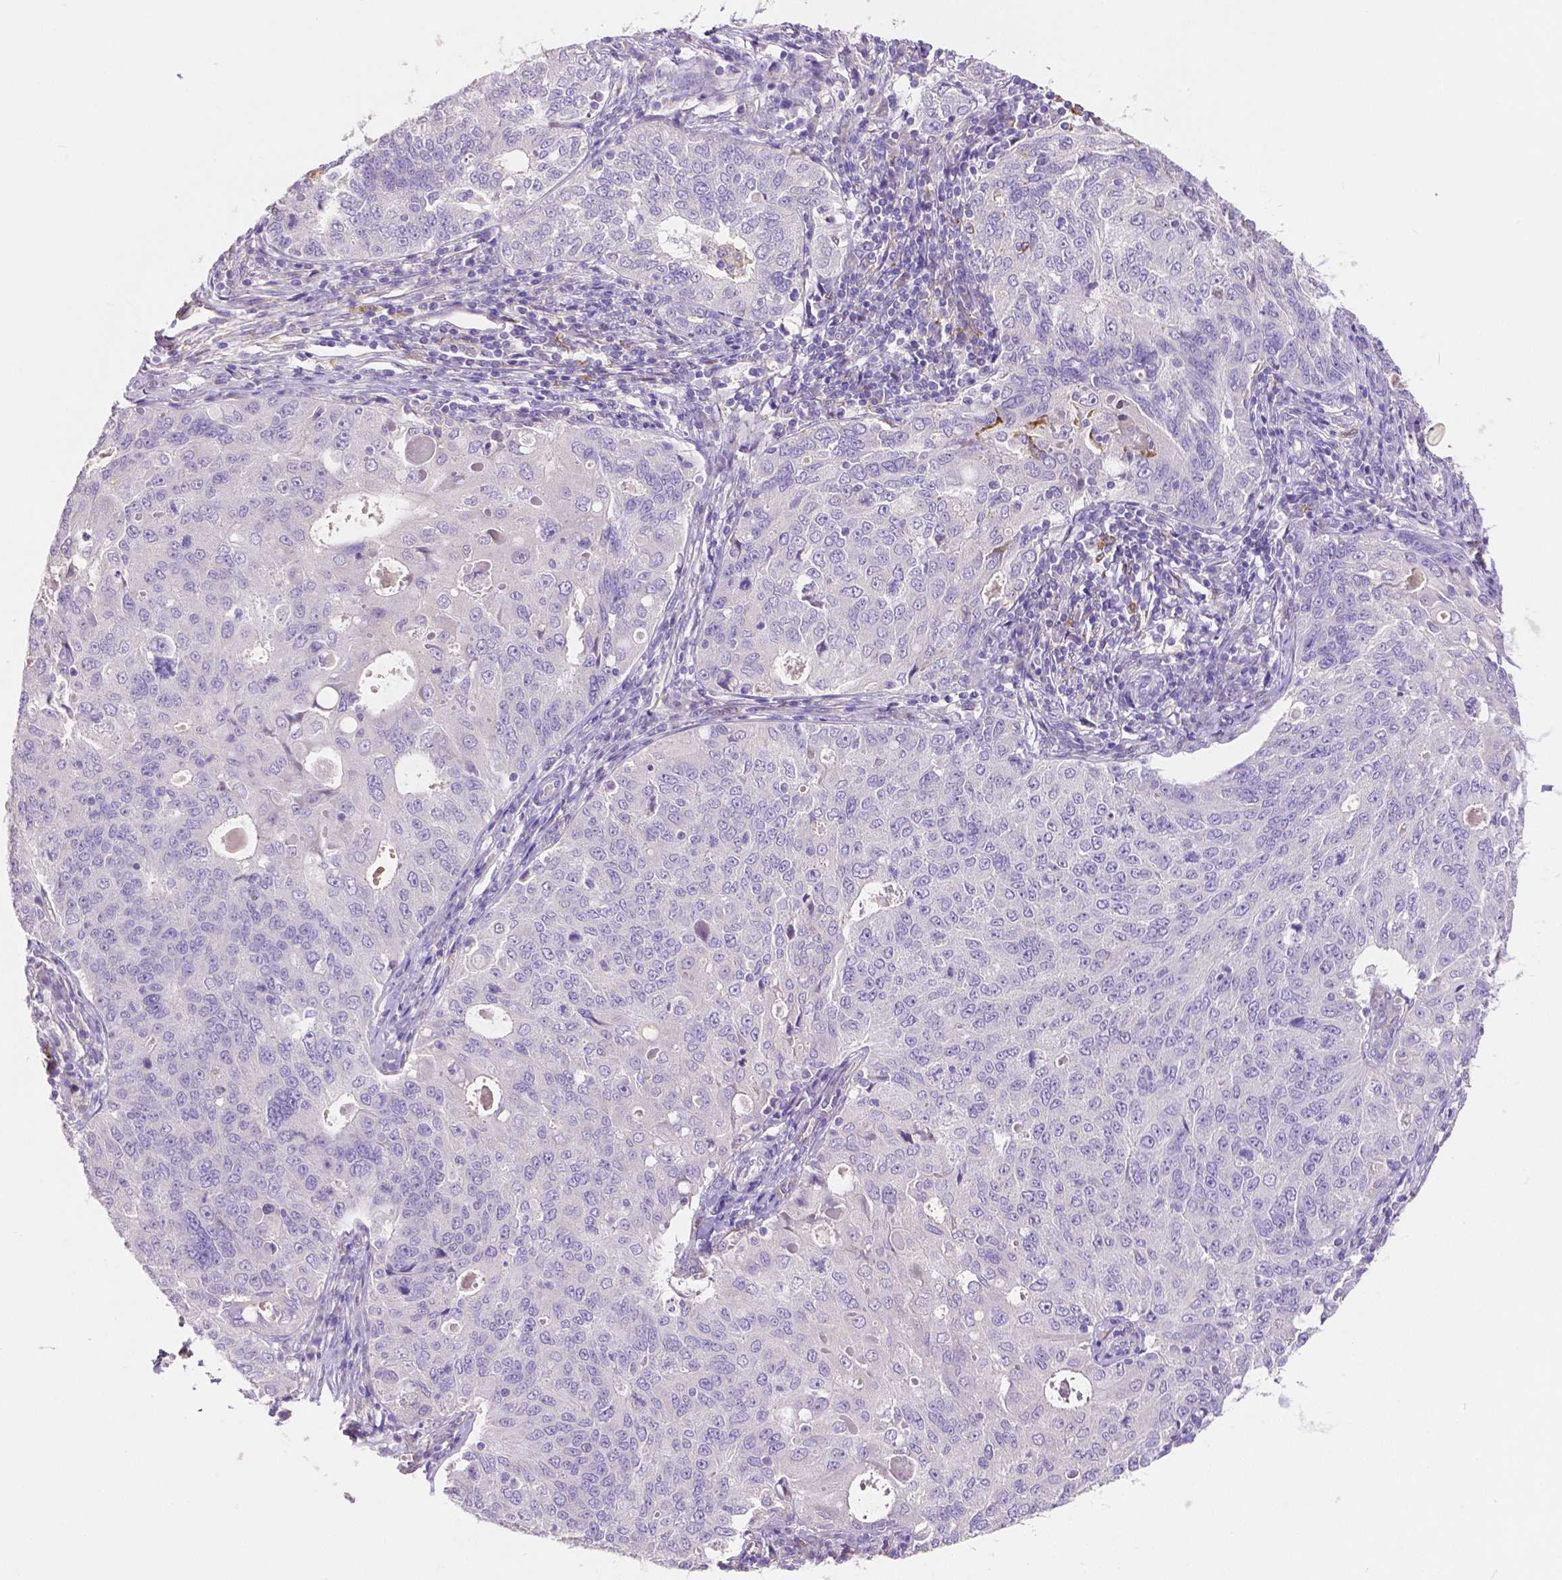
{"staining": {"intensity": "negative", "quantity": "none", "location": "none"}, "tissue": "endometrial cancer", "cell_type": "Tumor cells", "image_type": "cancer", "snomed": [{"axis": "morphology", "description": "Adenocarcinoma, NOS"}, {"axis": "topography", "description": "Endometrium"}], "caption": "The image demonstrates no significant positivity in tumor cells of endometrial adenocarcinoma.", "gene": "MMP9", "patient": {"sex": "female", "age": 43}}